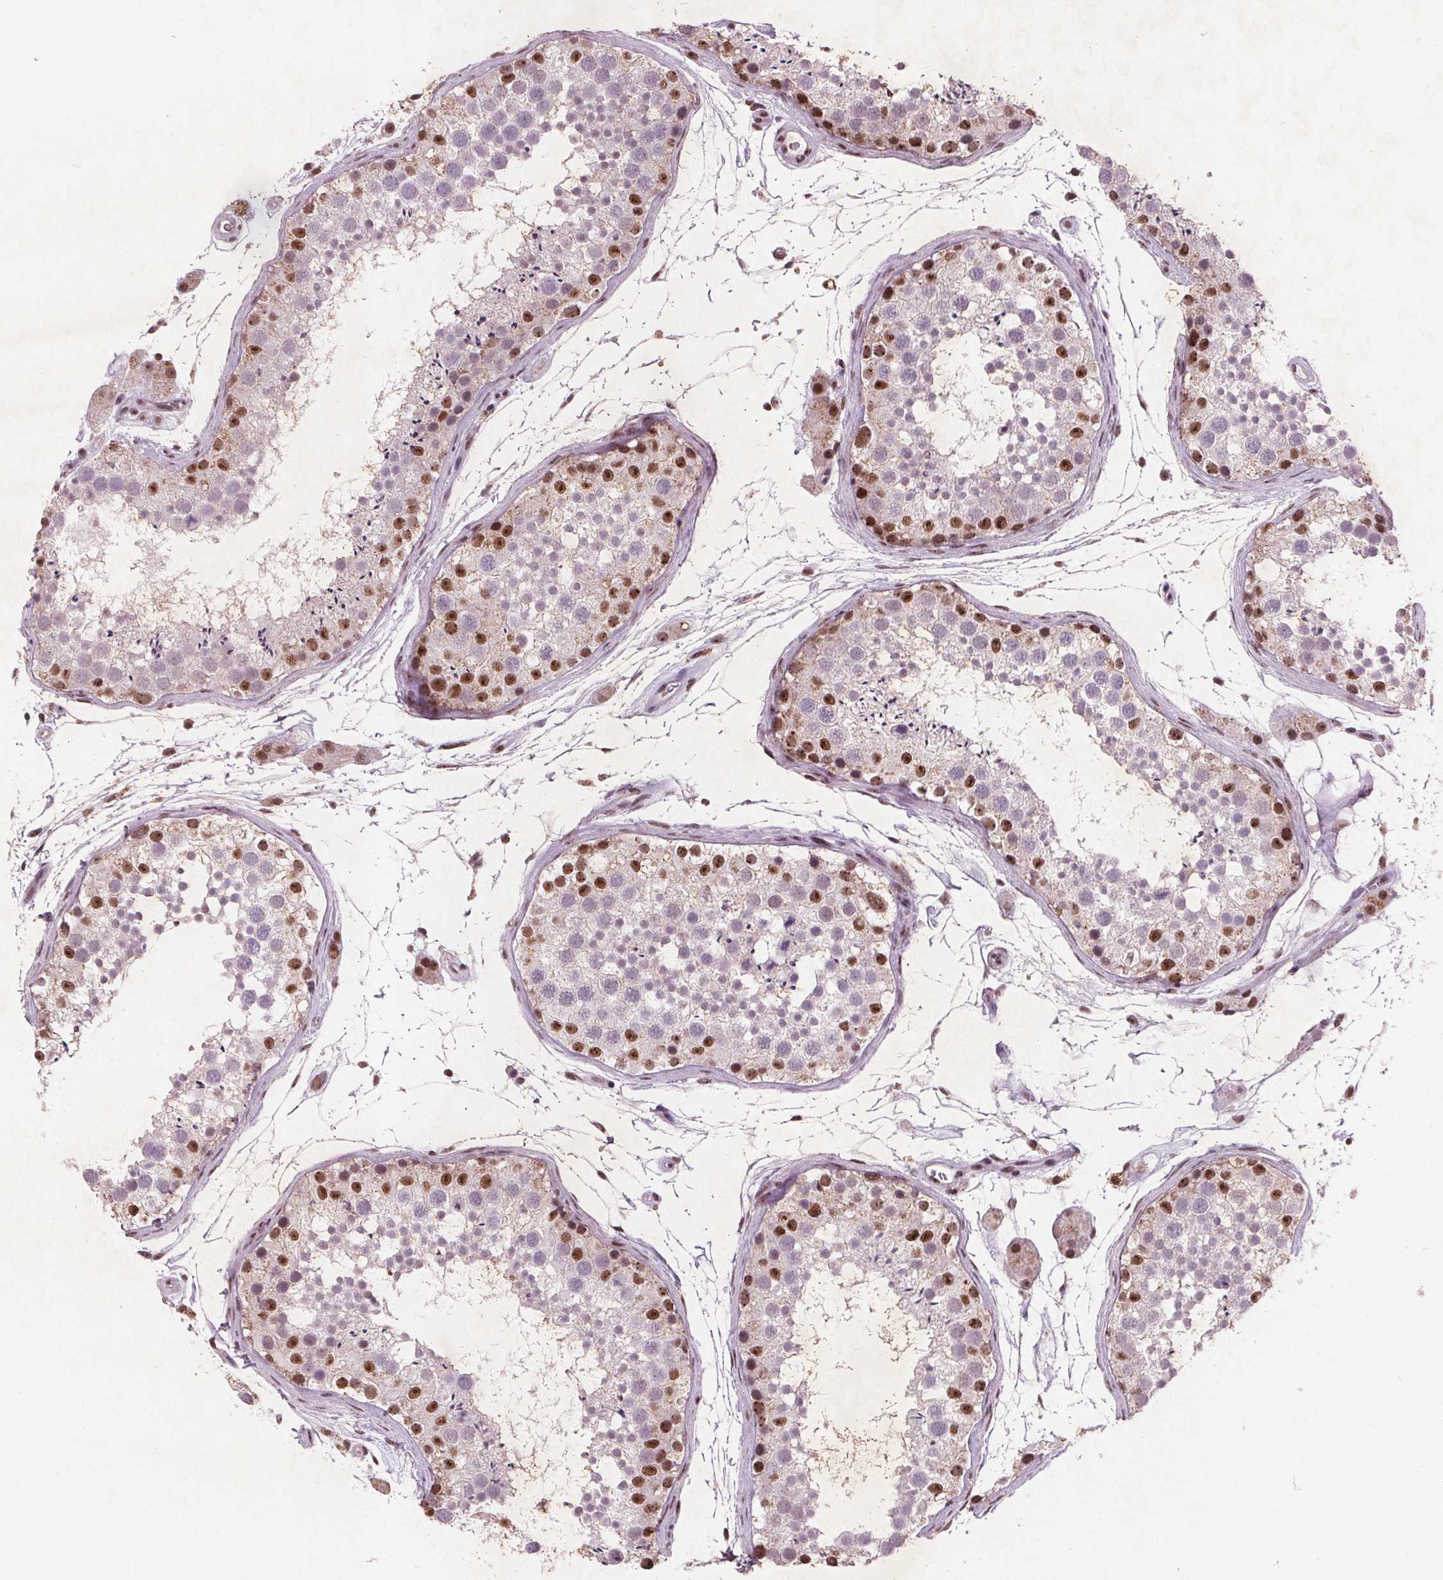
{"staining": {"intensity": "moderate", "quantity": "25%-75%", "location": "nuclear"}, "tissue": "testis", "cell_type": "Cells in seminiferous ducts", "image_type": "normal", "snomed": [{"axis": "morphology", "description": "Normal tissue, NOS"}, {"axis": "topography", "description": "Testis"}], "caption": "A high-resolution photomicrograph shows immunohistochemistry (IHC) staining of benign testis, which demonstrates moderate nuclear staining in about 25%-75% of cells in seminiferous ducts. Using DAB (3,3'-diaminobenzidine) (brown) and hematoxylin (blue) stains, captured at high magnification using brightfield microscopy.", "gene": "RPS6KA2", "patient": {"sex": "male", "age": 41}}